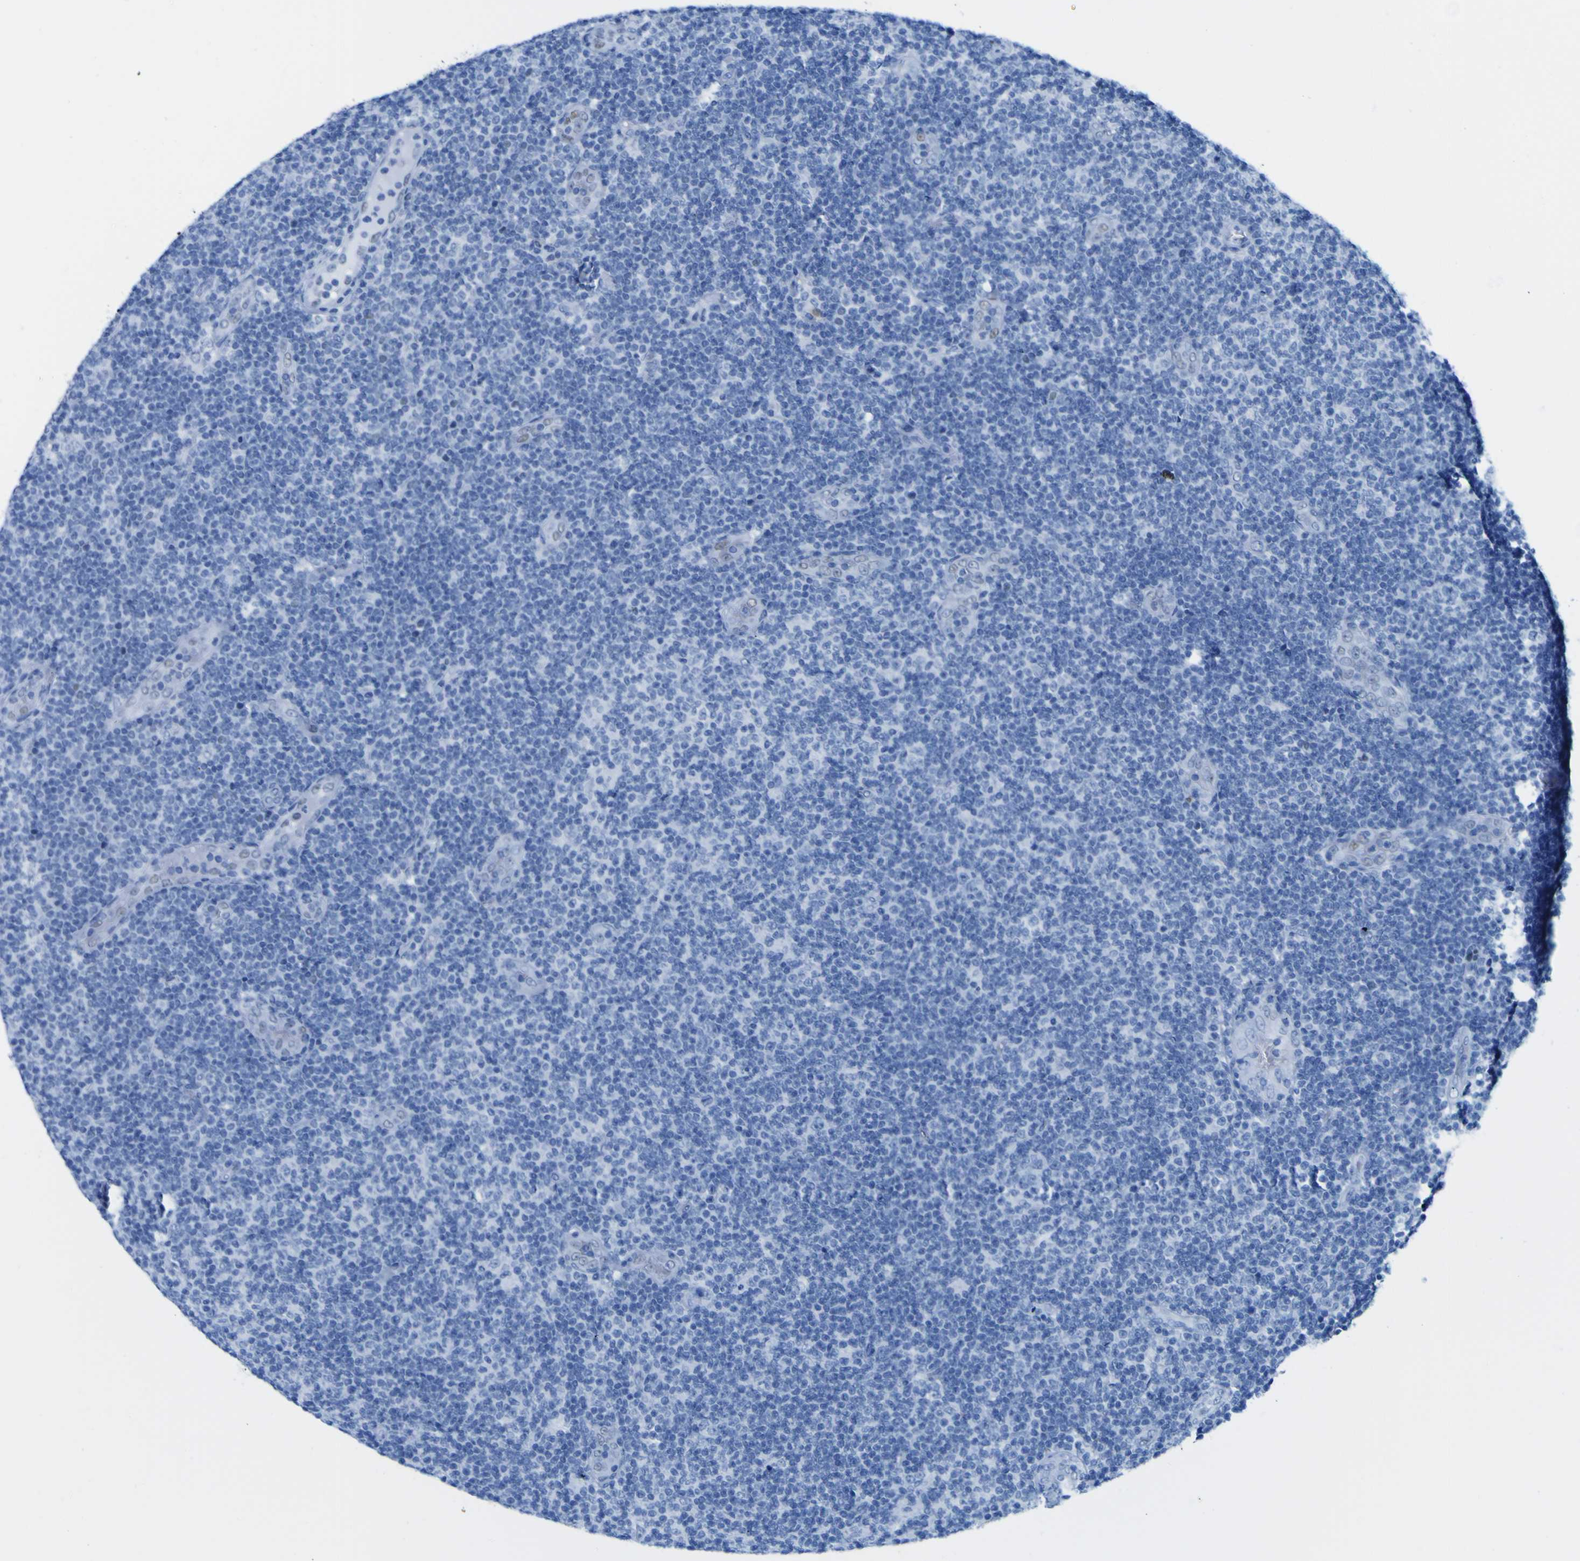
{"staining": {"intensity": "negative", "quantity": "none", "location": "none"}, "tissue": "lymphoma", "cell_type": "Tumor cells", "image_type": "cancer", "snomed": [{"axis": "morphology", "description": "Malignant lymphoma, non-Hodgkin's type, Low grade"}, {"axis": "topography", "description": "Lymph node"}], "caption": "Tumor cells show no significant expression in lymphoma.", "gene": "DACH1", "patient": {"sex": "male", "age": 83}}